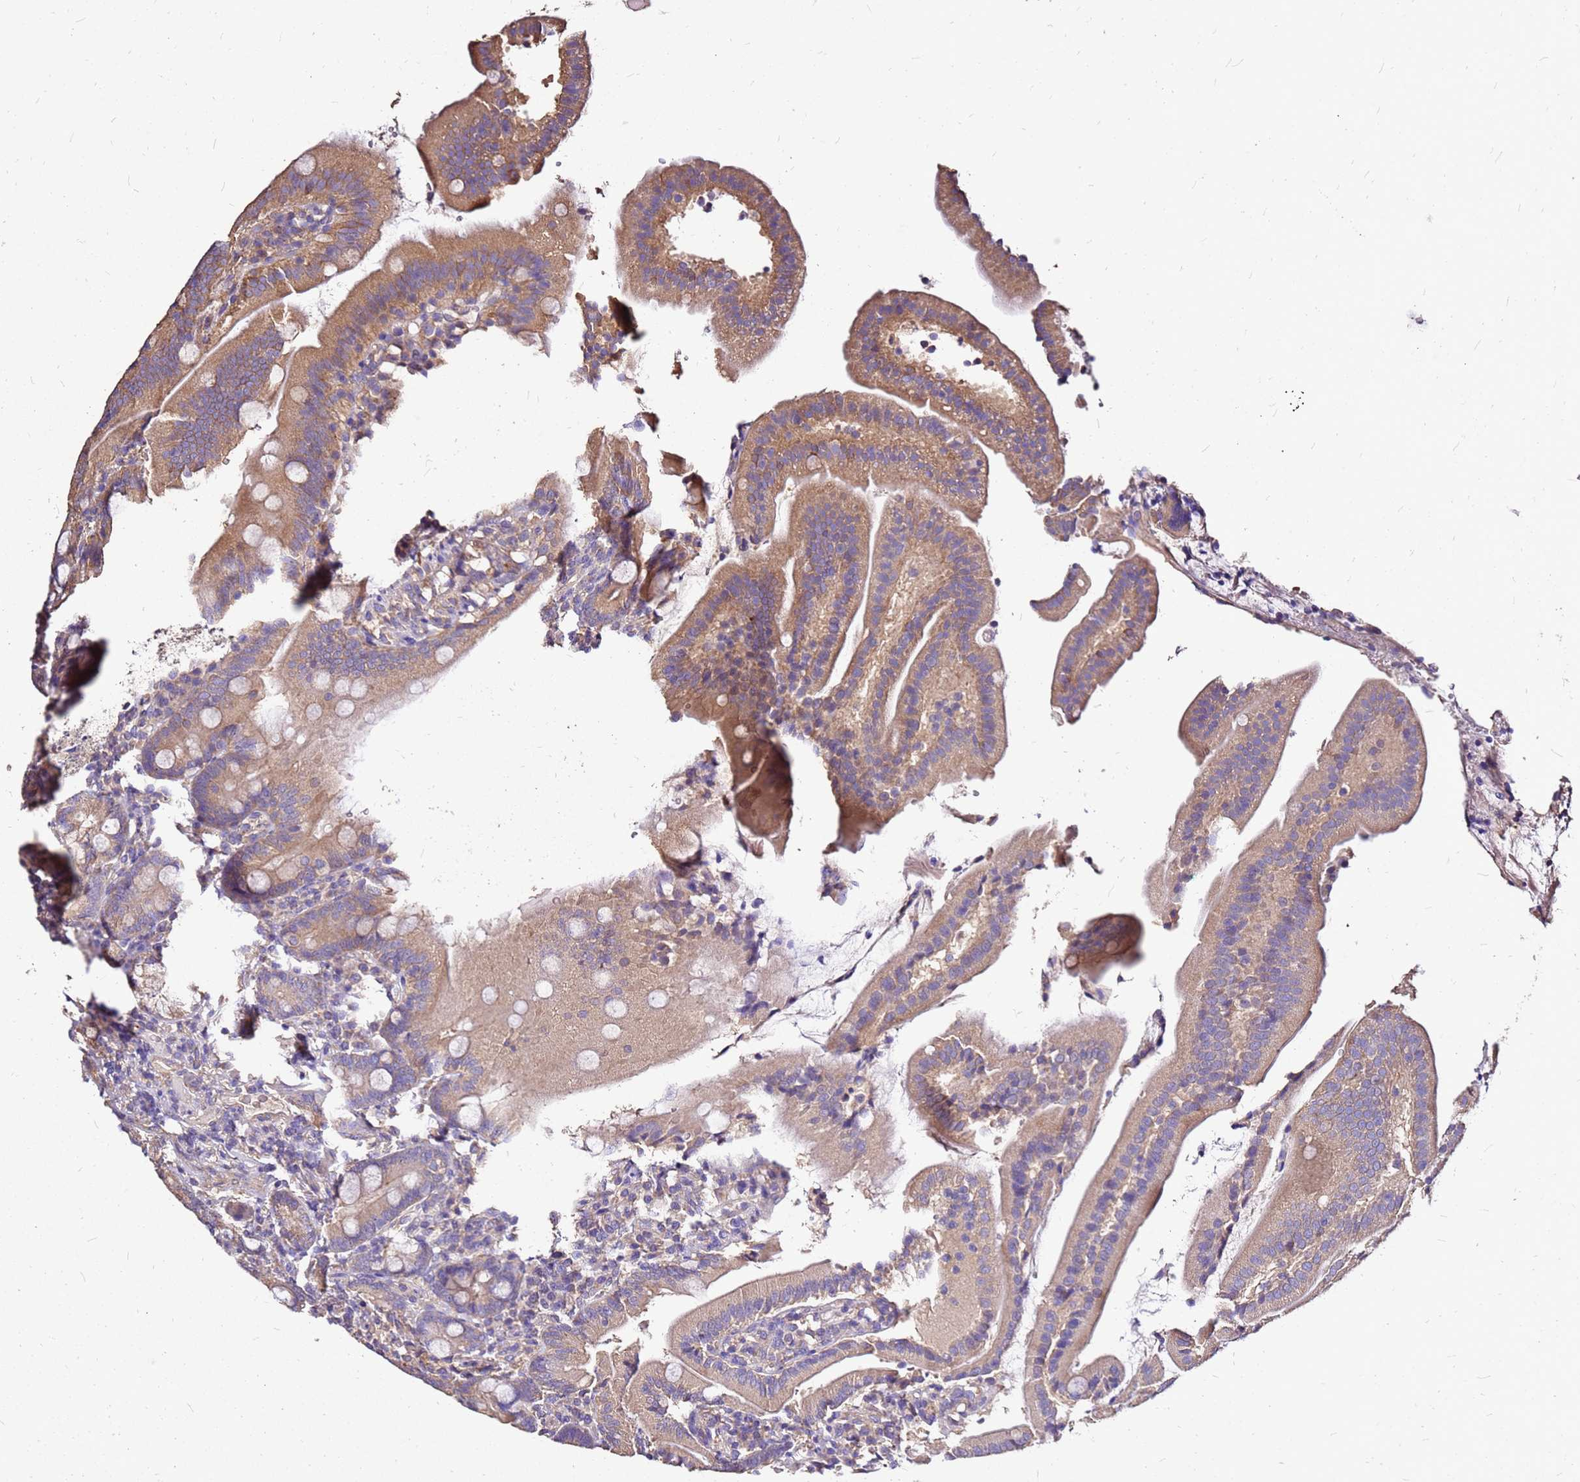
{"staining": {"intensity": "moderate", "quantity": "25%-75%", "location": "cytoplasmic/membranous"}, "tissue": "duodenum", "cell_type": "Glandular cells", "image_type": "normal", "snomed": [{"axis": "morphology", "description": "Normal tissue, NOS"}, {"axis": "topography", "description": "Duodenum"}], "caption": "Immunohistochemical staining of normal duodenum reveals 25%-75% levels of moderate cytoplasmic/membranous protein positivity in about 25%-75% of glandular cells. The staining was performed using DAB (3,3'-diaminobenzidine) to visualize the protein expression in brown, while the nuclei were stained in blue with hematoxylin (Magnification: 20x).", "gene": "EXD3", "patient": {"sex": "female", "age": 67}}